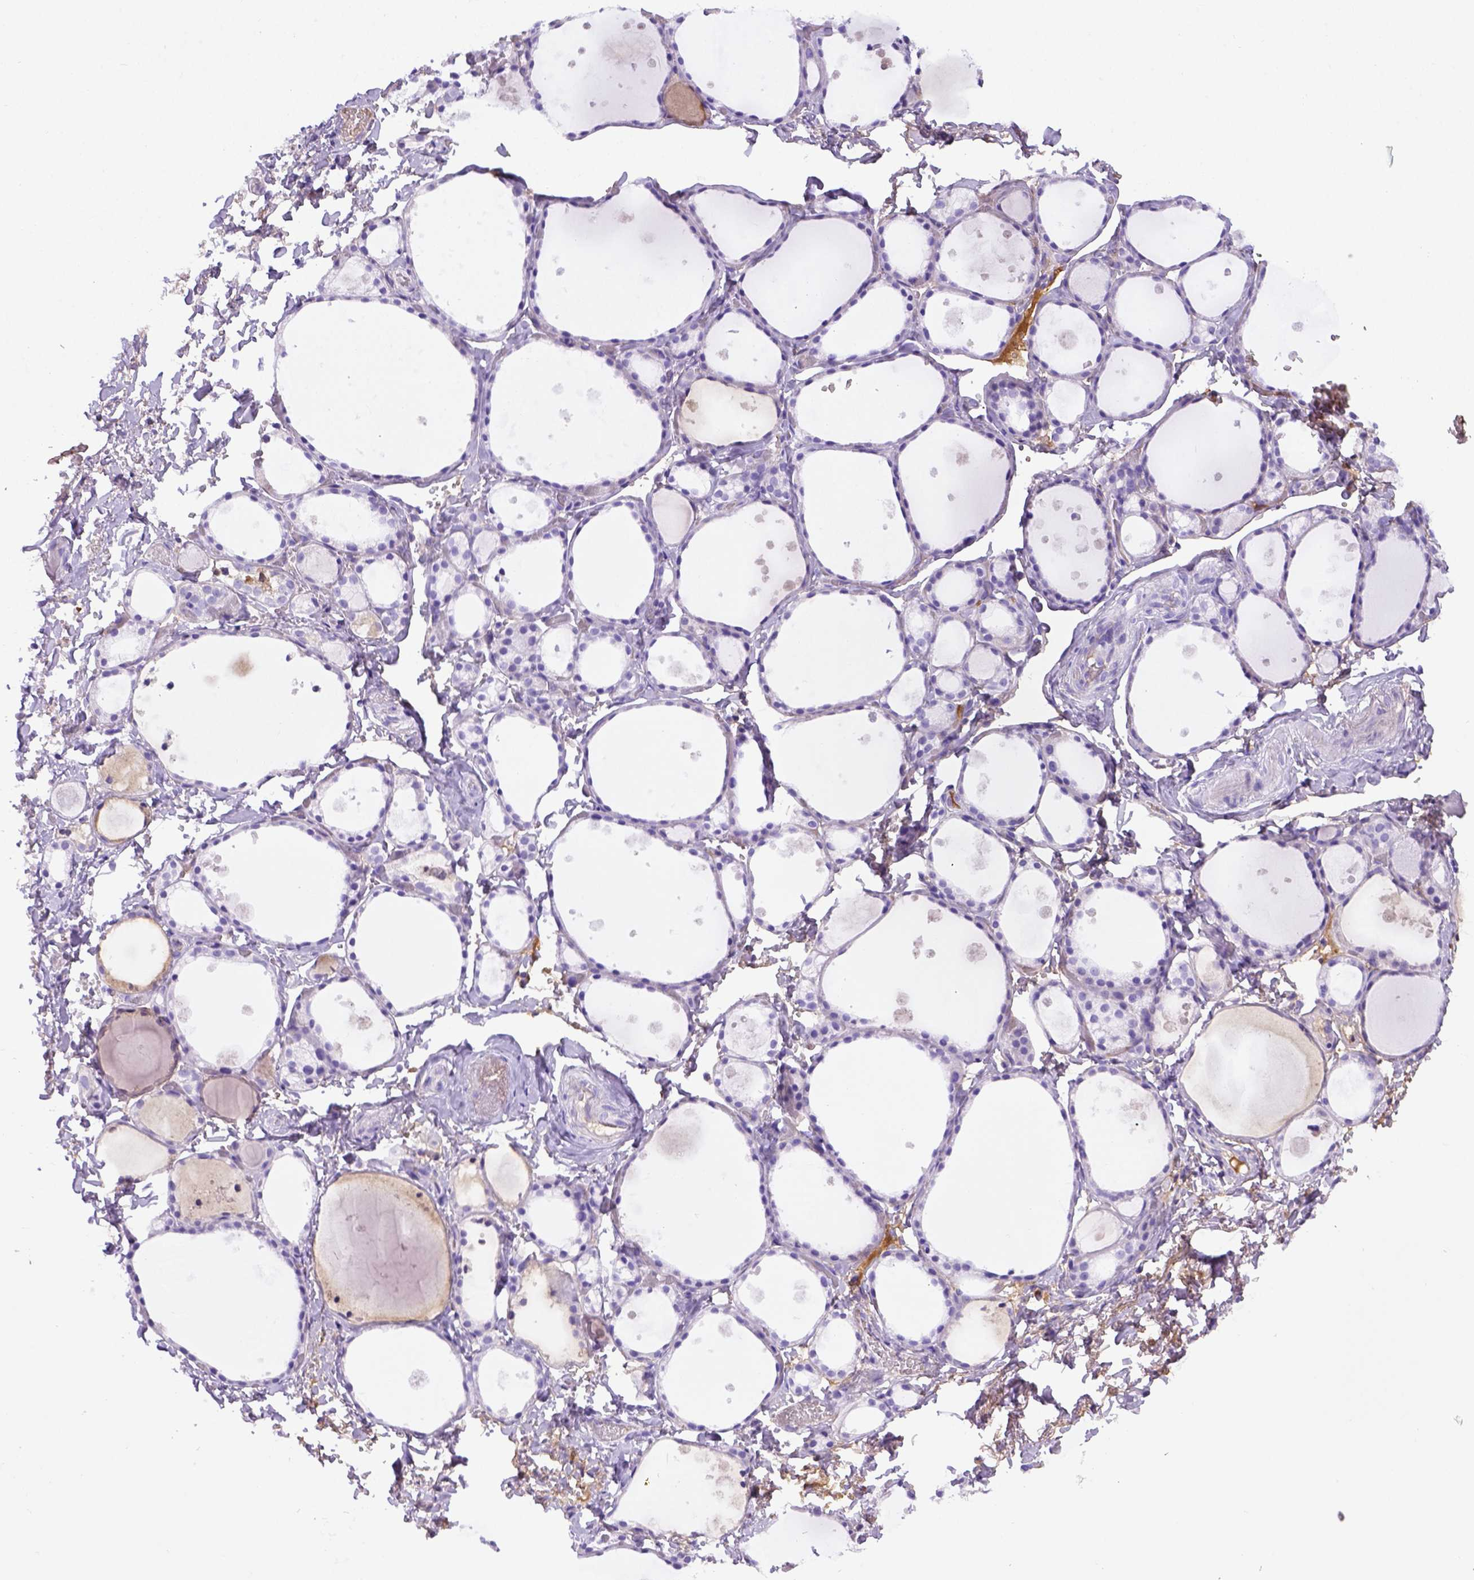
{"staining": {"intensity": "negative", "quantity": "none", "location": "none"}, "tissue": "thyroid gland", "cell_type": "Glandular cells", "image_type": "normal", "snomed": [{"axis": "morphology", "description": "Normal tissue, NOS"}, {"axis": "topography", "description": "Thyroid gland"}], "caption": "IHC micrograph of unremarkable thyroid gland: thyroid gland stained with DAB shows no significant protein positivity in glandular cells.", "gene": "ITIH4", "patient": {"sex": "male", "age": 68}}